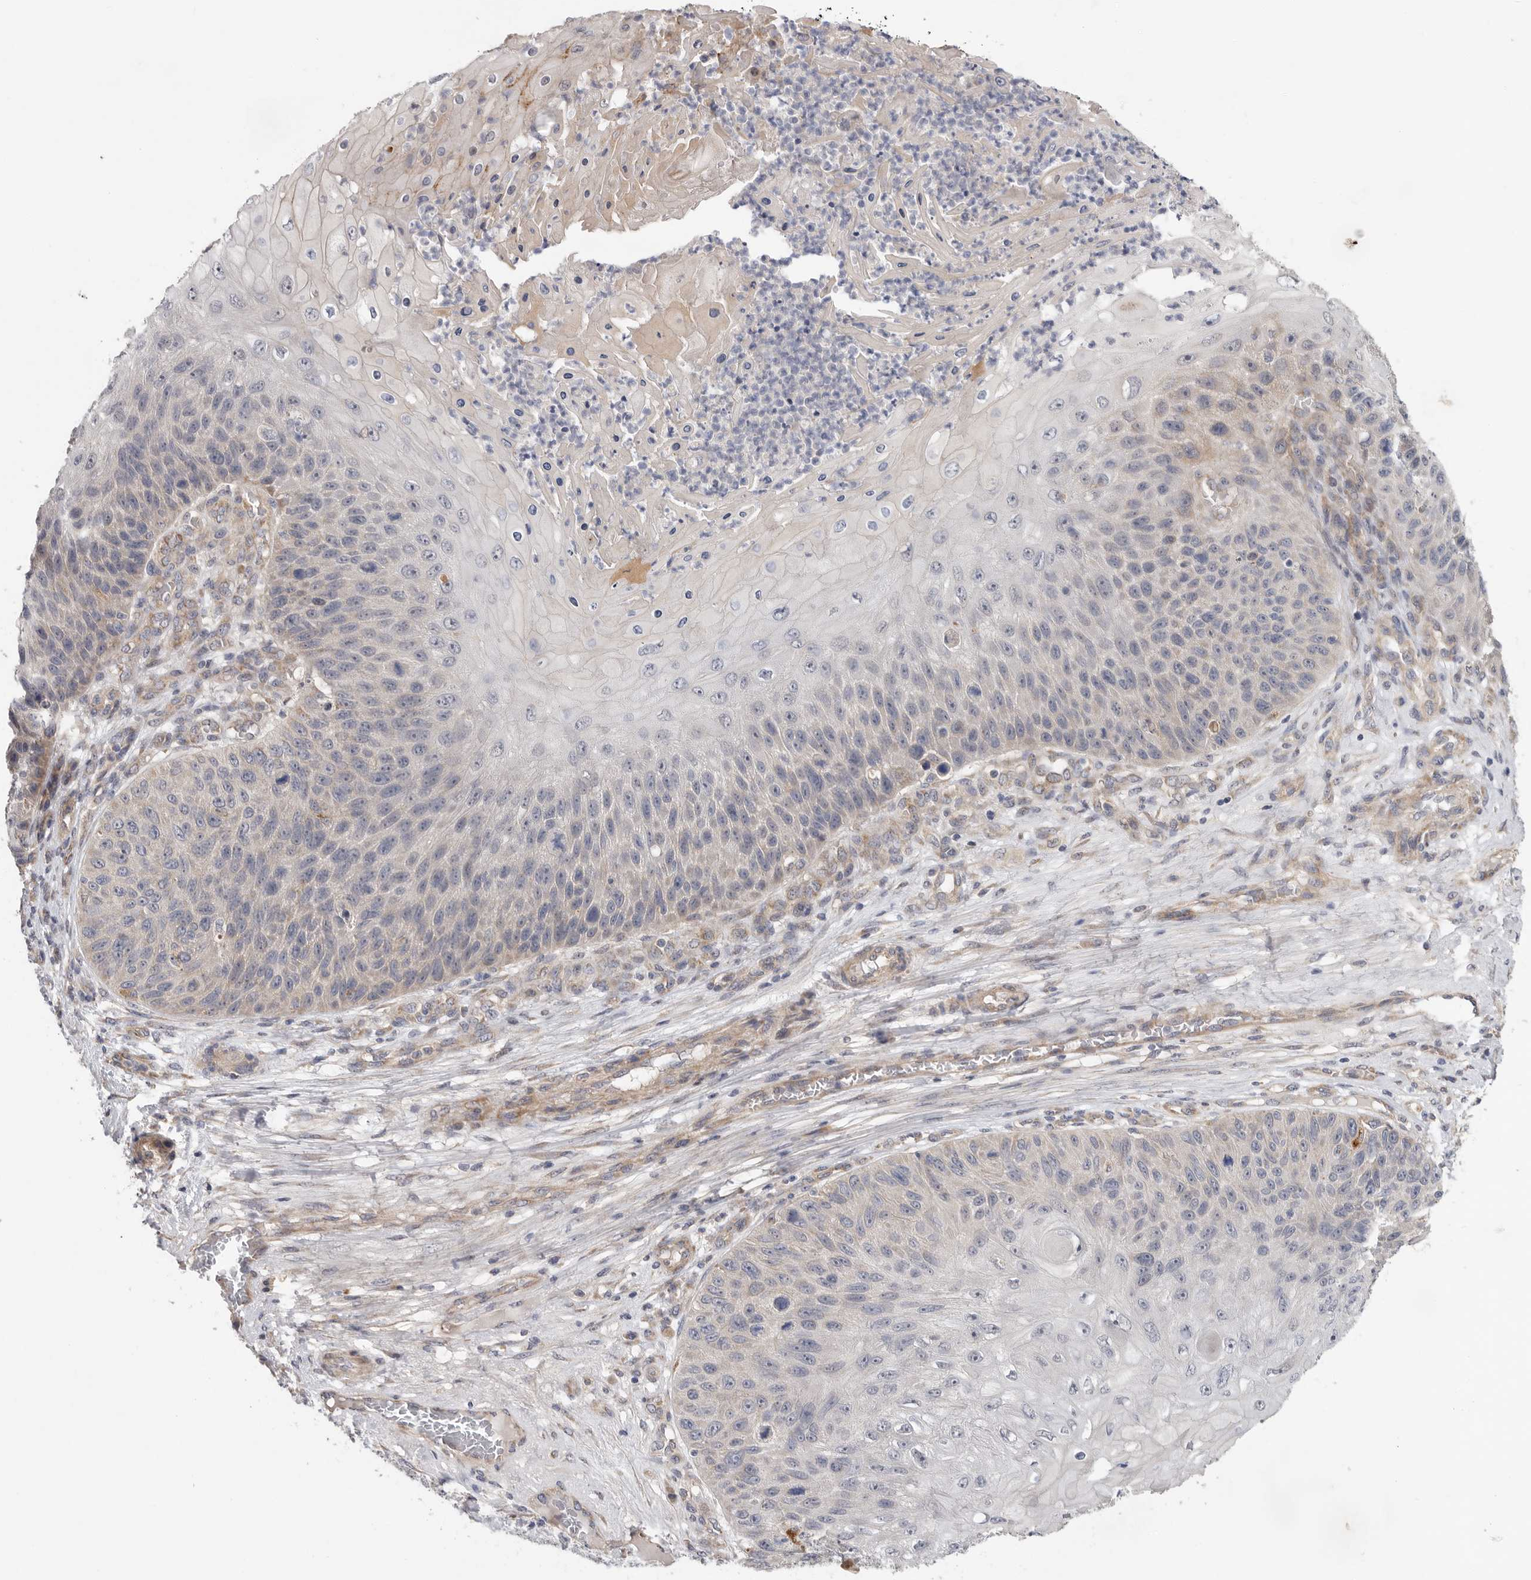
{"staining": {"intensity": "negative", "quantity": "none", "location": "none"}, "tissue": "skin cancer", "cell_type": "Tumor cells", "image_type": "cancer", "snomed": [{"axis": "morphology", "description": "Squamous cell carcinoma, NOS"}, {"axis": "topography", "description": "Skin"}], "caption": "The IHC photomicrograph has no significant expression in tumor cells of skin cancer tissue.", "gene": "MTFR1L", "patient": {"sex": "female", "age": 88}}